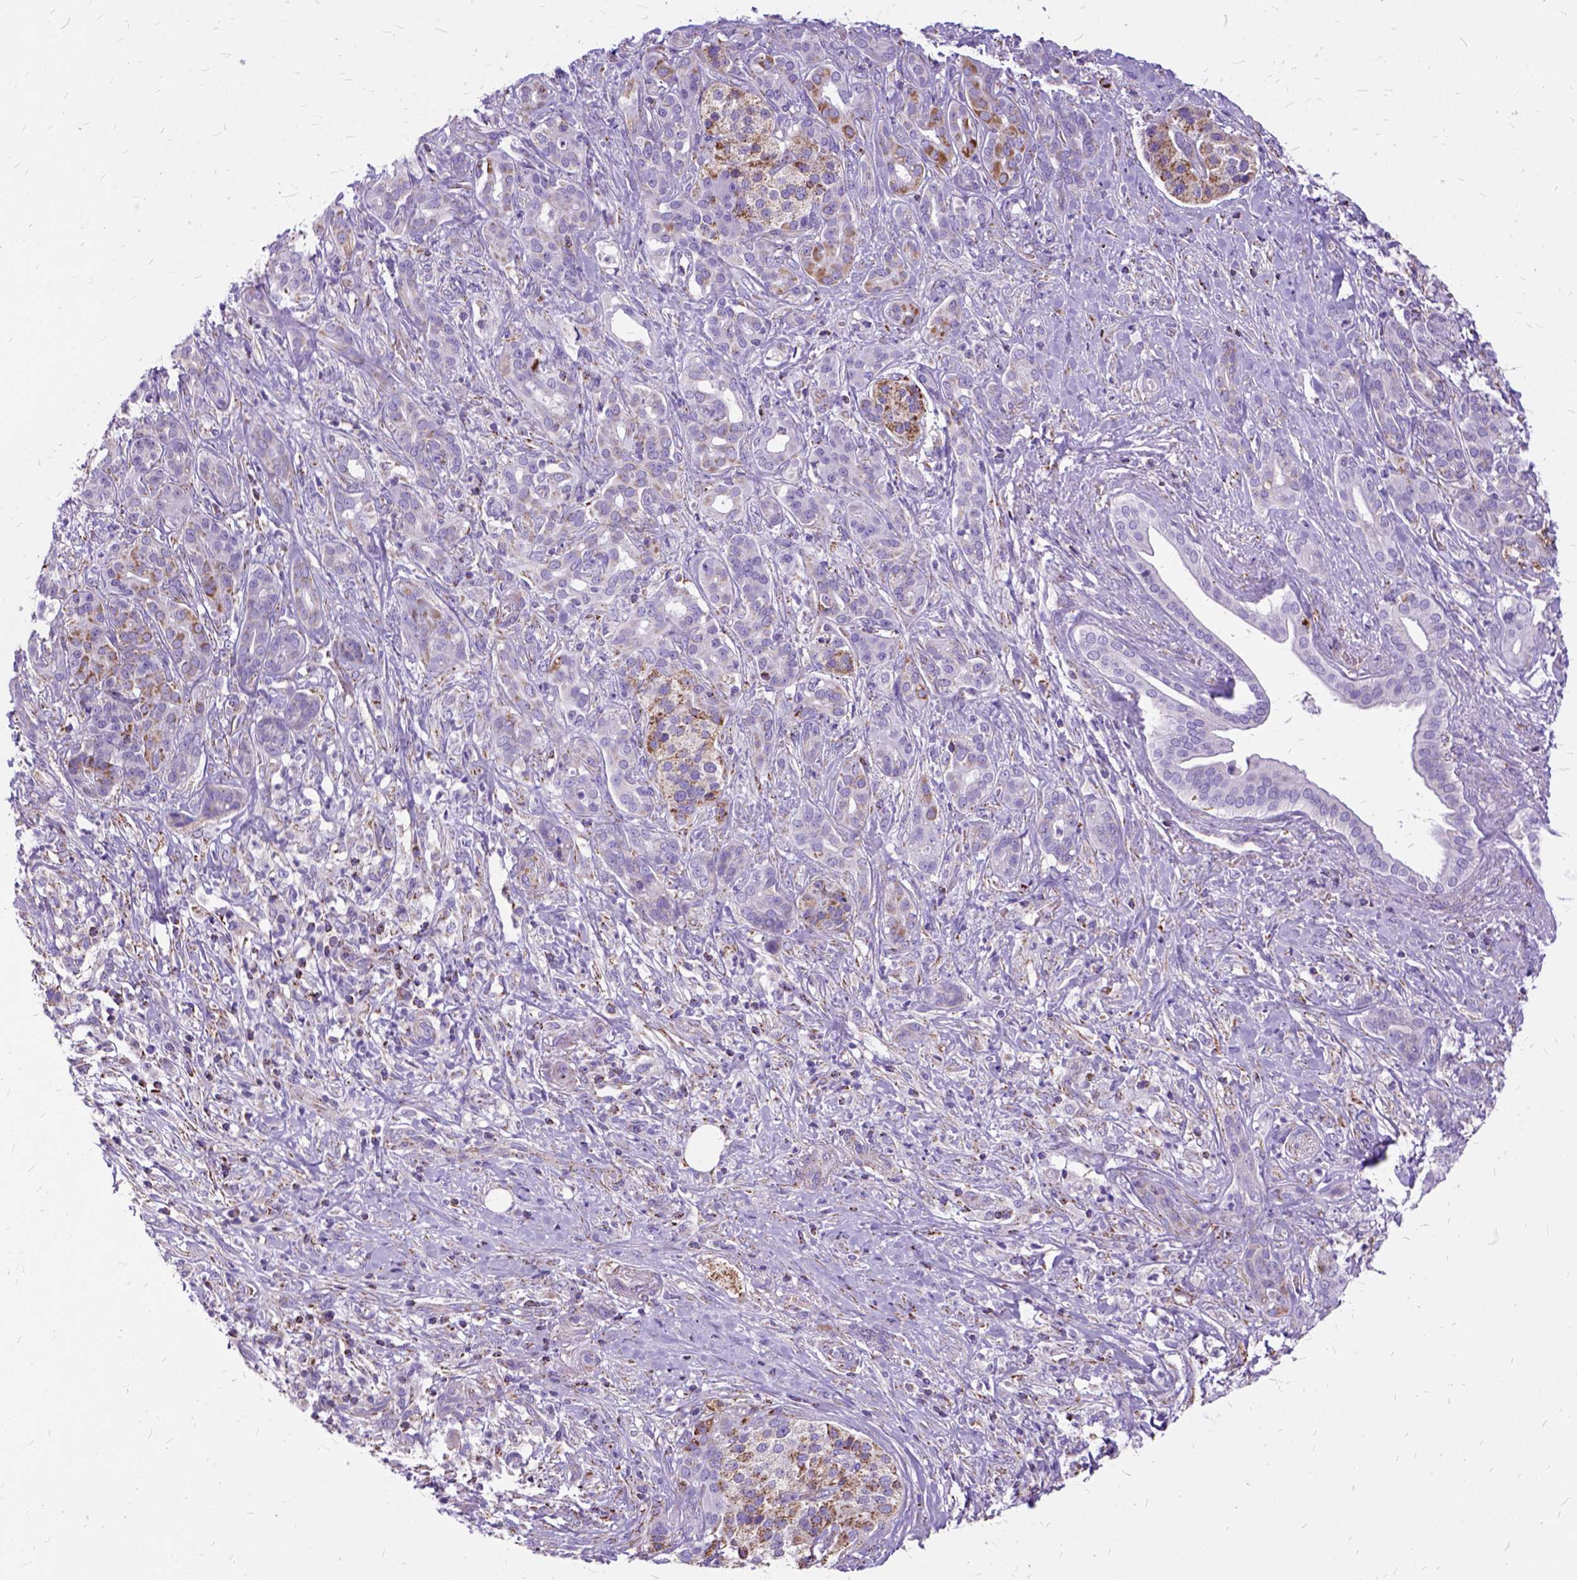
{"staining": {"intensity": "negative", "quantity": "none", "location": "none"}, "tissue": "pancreatic cancer", "cell_type": "Tumor cells", "image_type": "cancer", "snomed": [{"axis": "morphology", "description": "Normal tissue, NOS"}, {"axis": "morphology", "description": "Inflammation, NOS"}, {"axis": "morphology", "description": "Adenocarcinoma, NOS"}, {"axis": "topography", "description": "Pancreas"}], "caption": "Immunohistochemistry histopathology image of neoplastic tissue: human pancreatic cancer stained with DAB exhibits no significant protein positivity in tumor cells.", "gene": "OXCT1", "patient": {"sex": "male", "age": 57}}